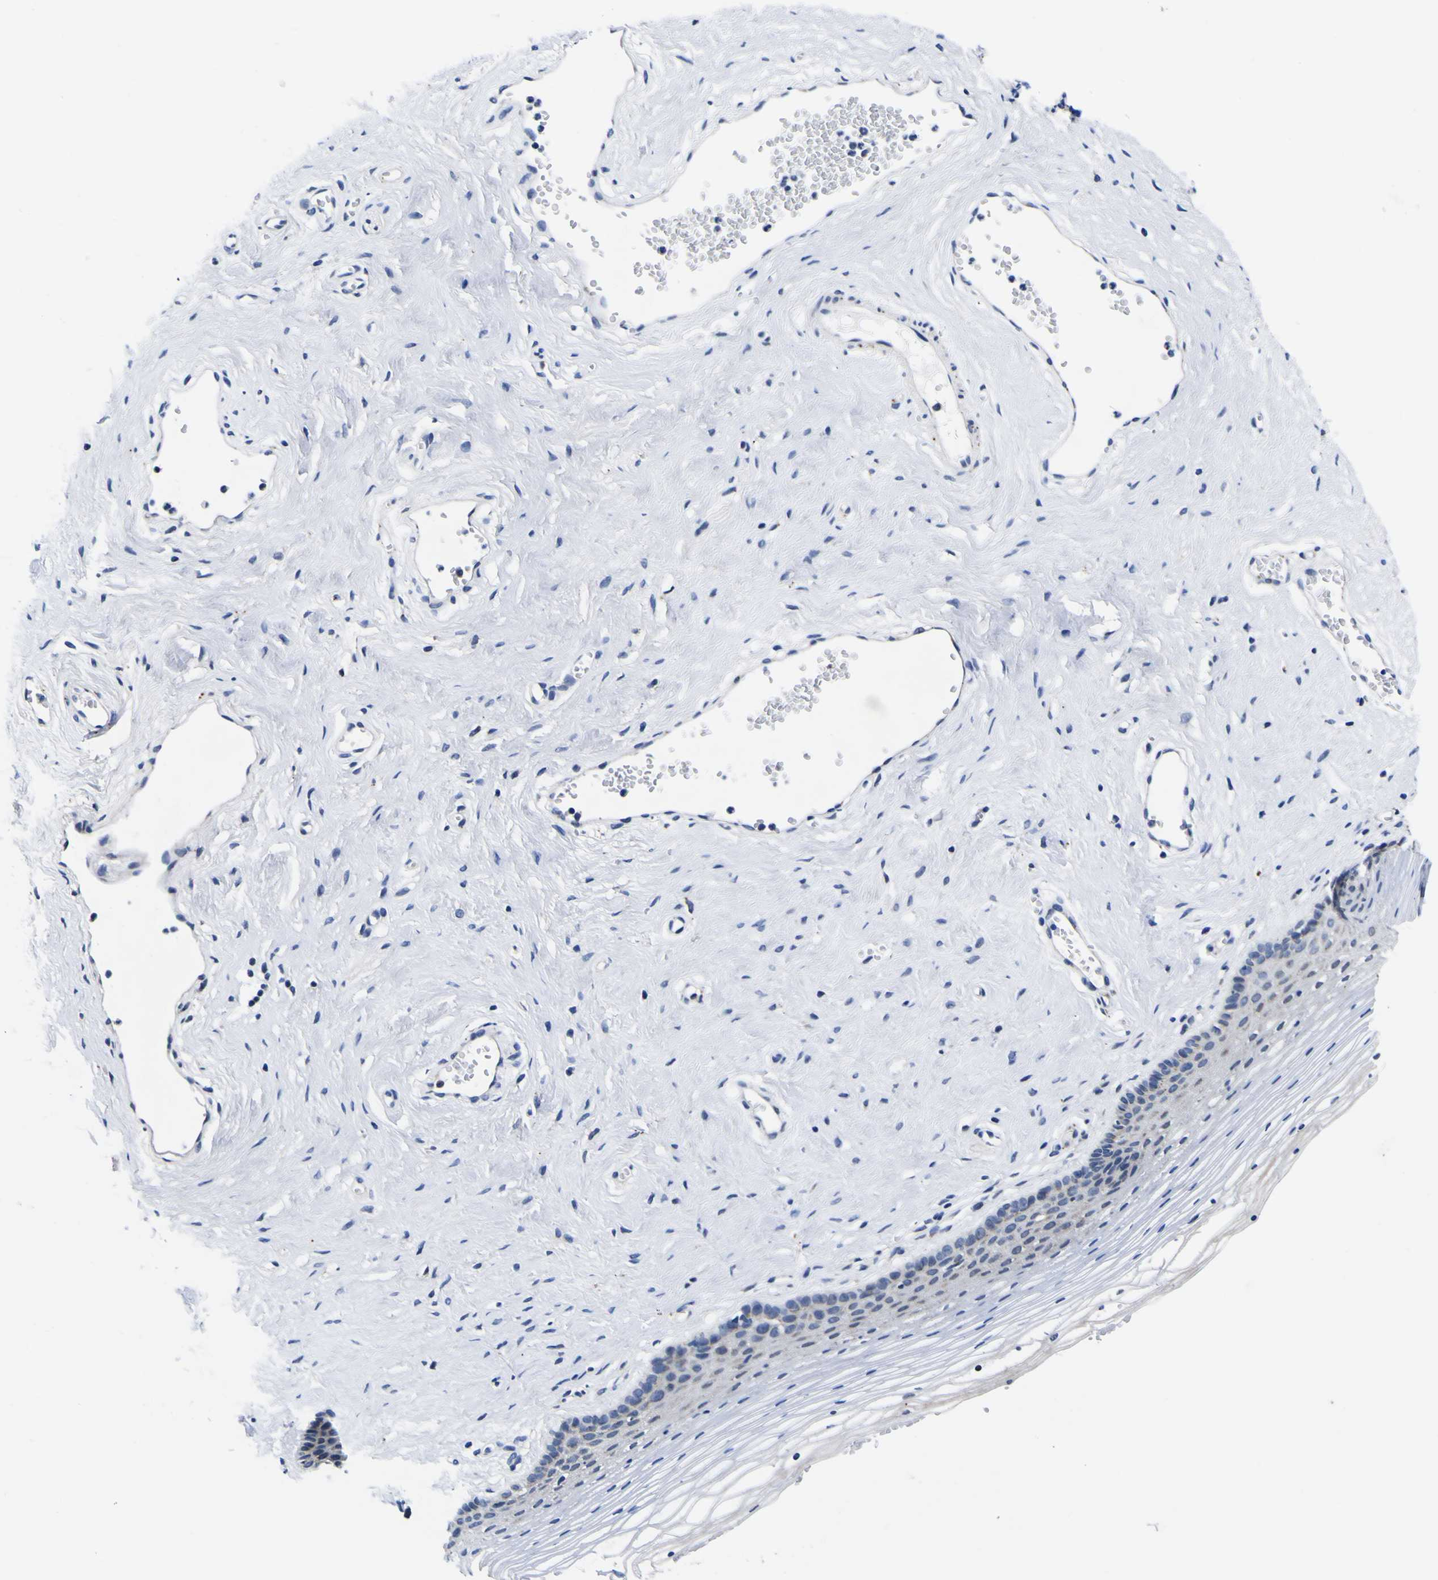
{"staining": {"intensity": "weak", "quantity": "<25%", "location": "cytoplasmic/membranous"}, "tissue": "vagina", "cell_type": "Squamous epithelial cells", "image_type": "normal", "snomed": [{"axis": "morphology", "description": "Normal tissue, NOS"}, {"axis": "topography", "description": "Vagina"}], "caption": "This is an IHC photomicrograph of unremarkable human vagina. There is no expression in squamous epithelial cells.", "gene": "IGFLR1", "patient": {"sex": "female", "age": 32}}